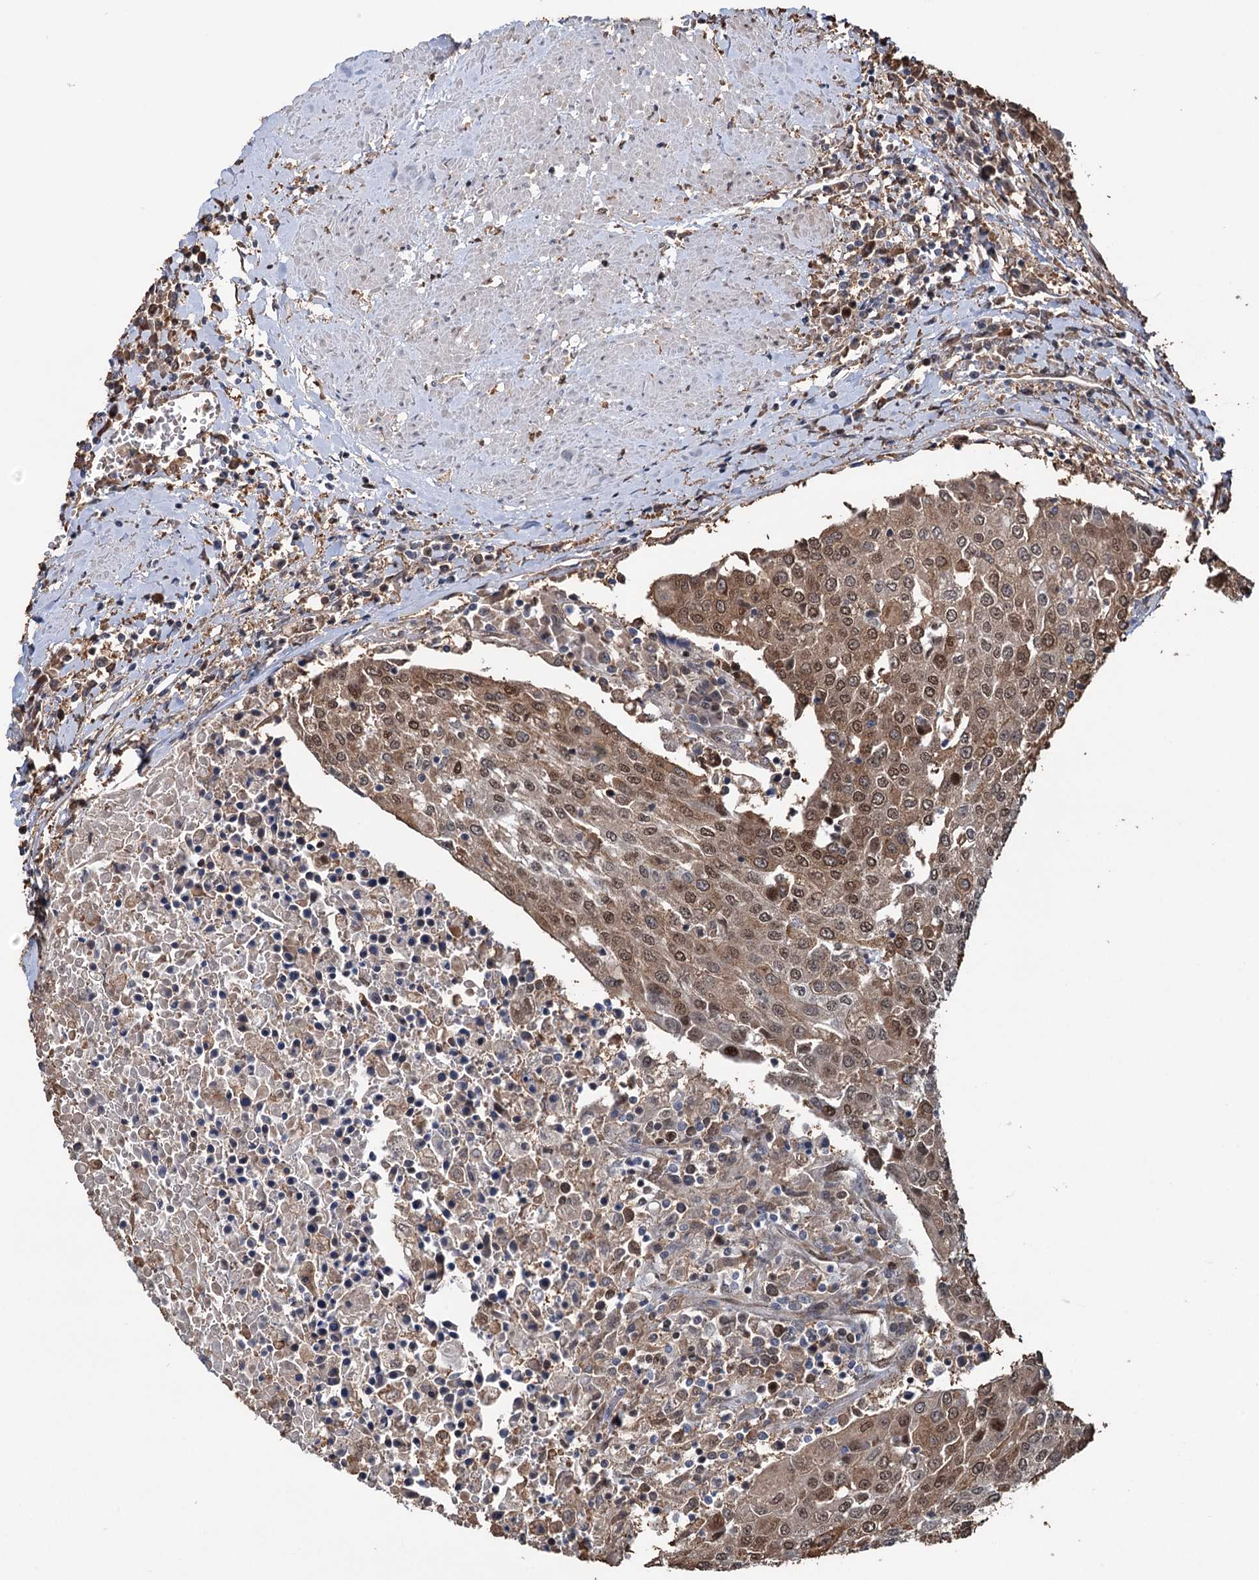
{"staining": {"intensity": "moderate", "quantity": ">75%", "location": "cytoplasmic/membranous,nuclear"}, "tissue": "urothelial cancer", "cell_type": "Tumor cells", "image_type": "cancer", "snomed": [{"axis": "morphology", "description": "Urothelial carcinoma, High grade"}, {"axis": "topography", "description": "Urinary bladder"}], "caption": "IHC of human urothelial carcinoma (high-grade) shows medium levels of moderate cytoplasmic/membranous and nuclear expression in approximately >75% of tumor cells.", "gene": "NCAPD2", "patient": {"sex": "female", "age": 85}}